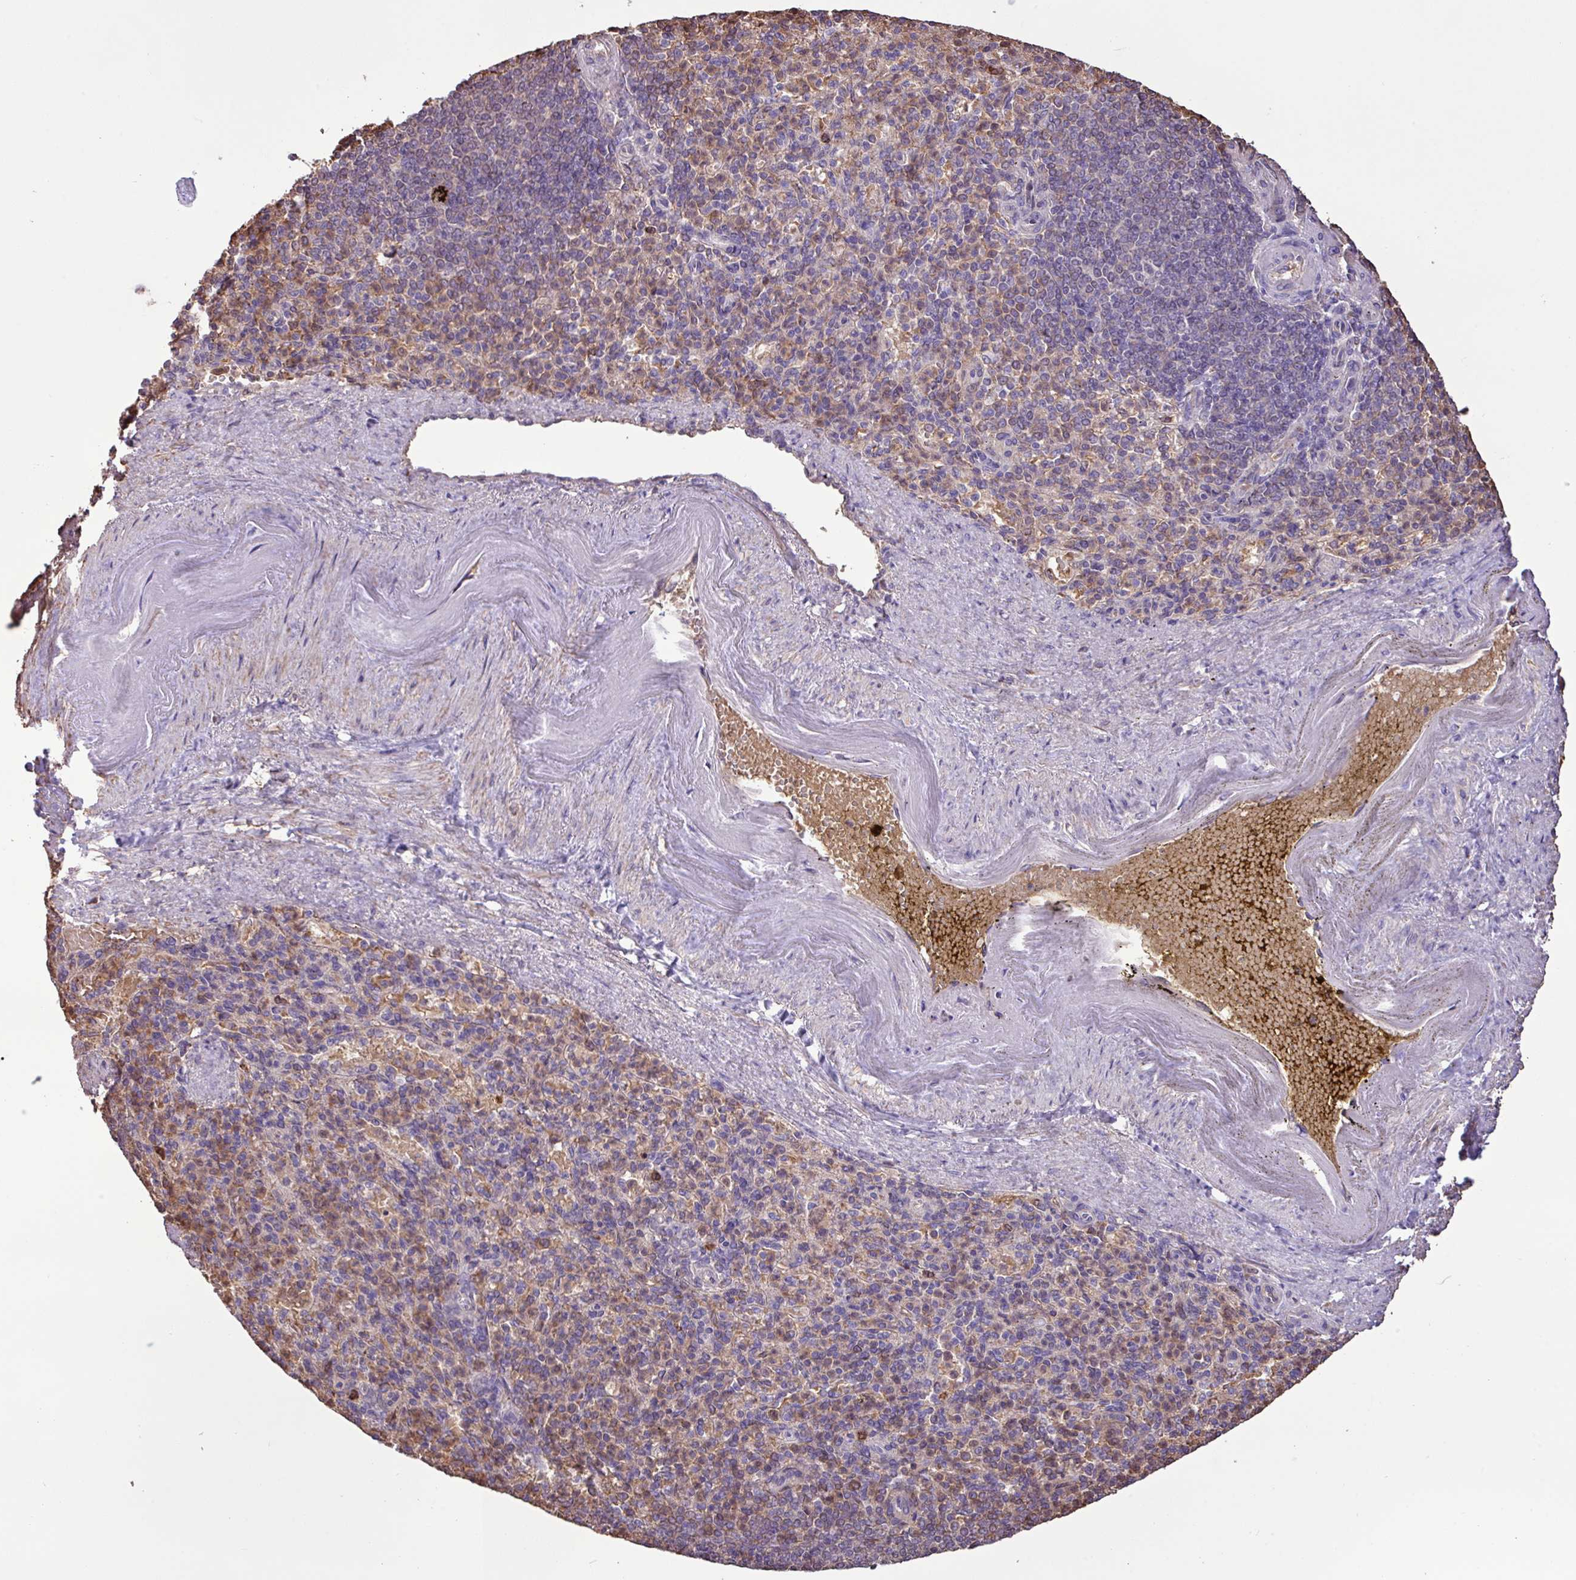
{"staining": {"intensity": "weak", "quantity": ">75%", "location": "cytoplasmic/membranous,nuclear"}, "tissue": "spleen", "cell_type": "Cells in red pulp", "image_type": "normal", "snomed": [{"axis": "morphology", "description": "Normal tissue, NOS"}, {"axis": "topography", "description": "Spleen"}], "caption": "Immunohistochemistry histopathology image of unremarkable spleen stained for a protein (brown), which displays low levels of weak cytoplasmic/membranous,nuclear staining in approximately >75% of cells in red pulp.", "gene": "CHST11", "patient": {"sex": "female", "age": 74}}